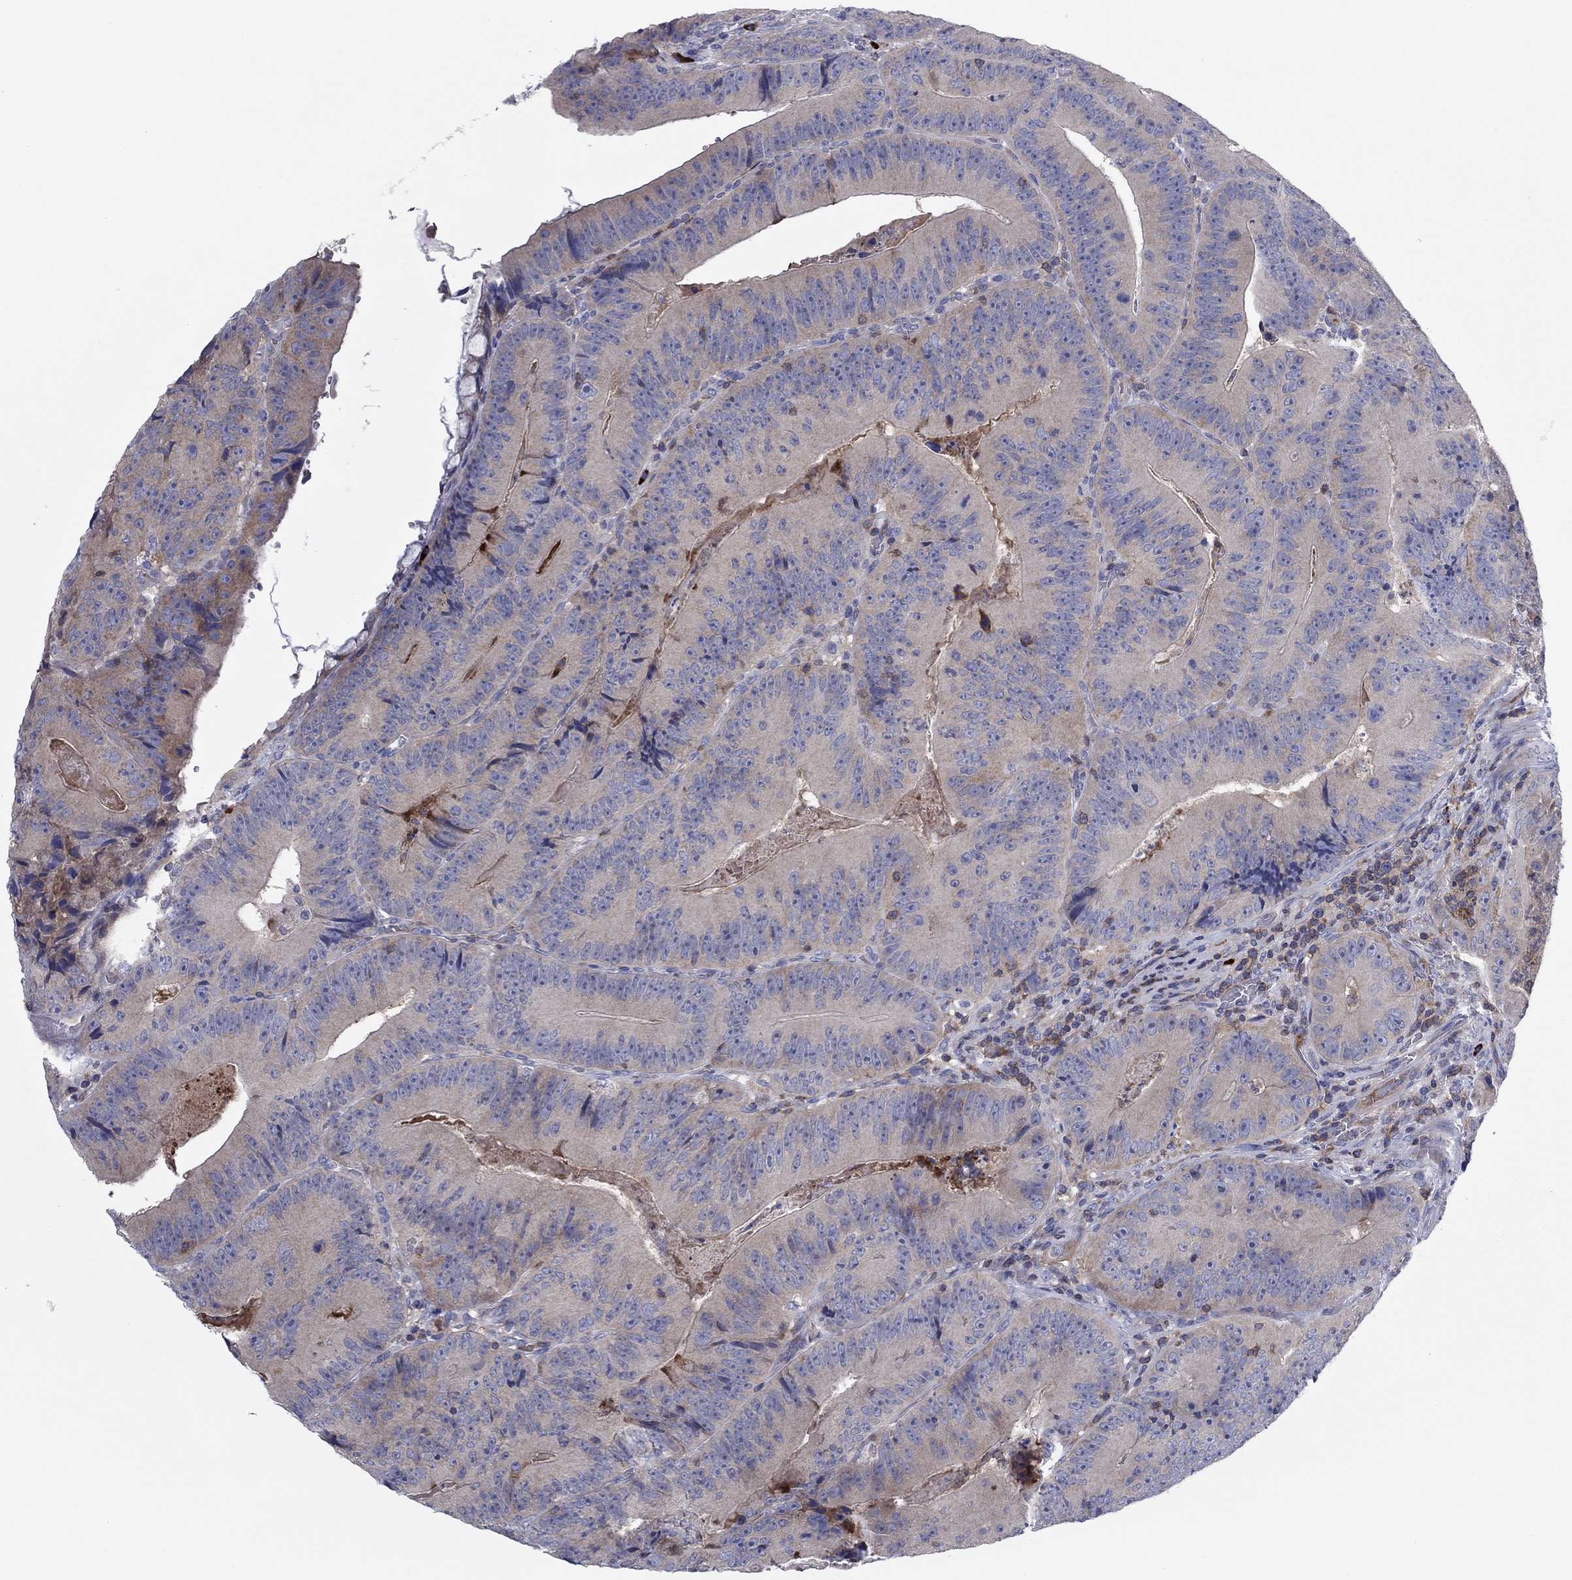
{"staining": {"intensity": "moderate", "quantity": "<25%", "location": "cytoplasmic/membranous"}, "tissue": "colorectal cancer", "cell_type": "Tumor cells", "image_type": "cancer", "snomed": [{"axis": "morphology", "description": "Adenocarcinoma, NOS"}, {"axis": "topography", "description": "Colon"}], "caption": "The photomicrograph shows a brown stain indicating the presence of a protein in the cytoplasmic/membranous of tumor cells in colorectal adenocarcinoma.", "gene": "PVR", "patient": {"sex": "female", "age": 86}}